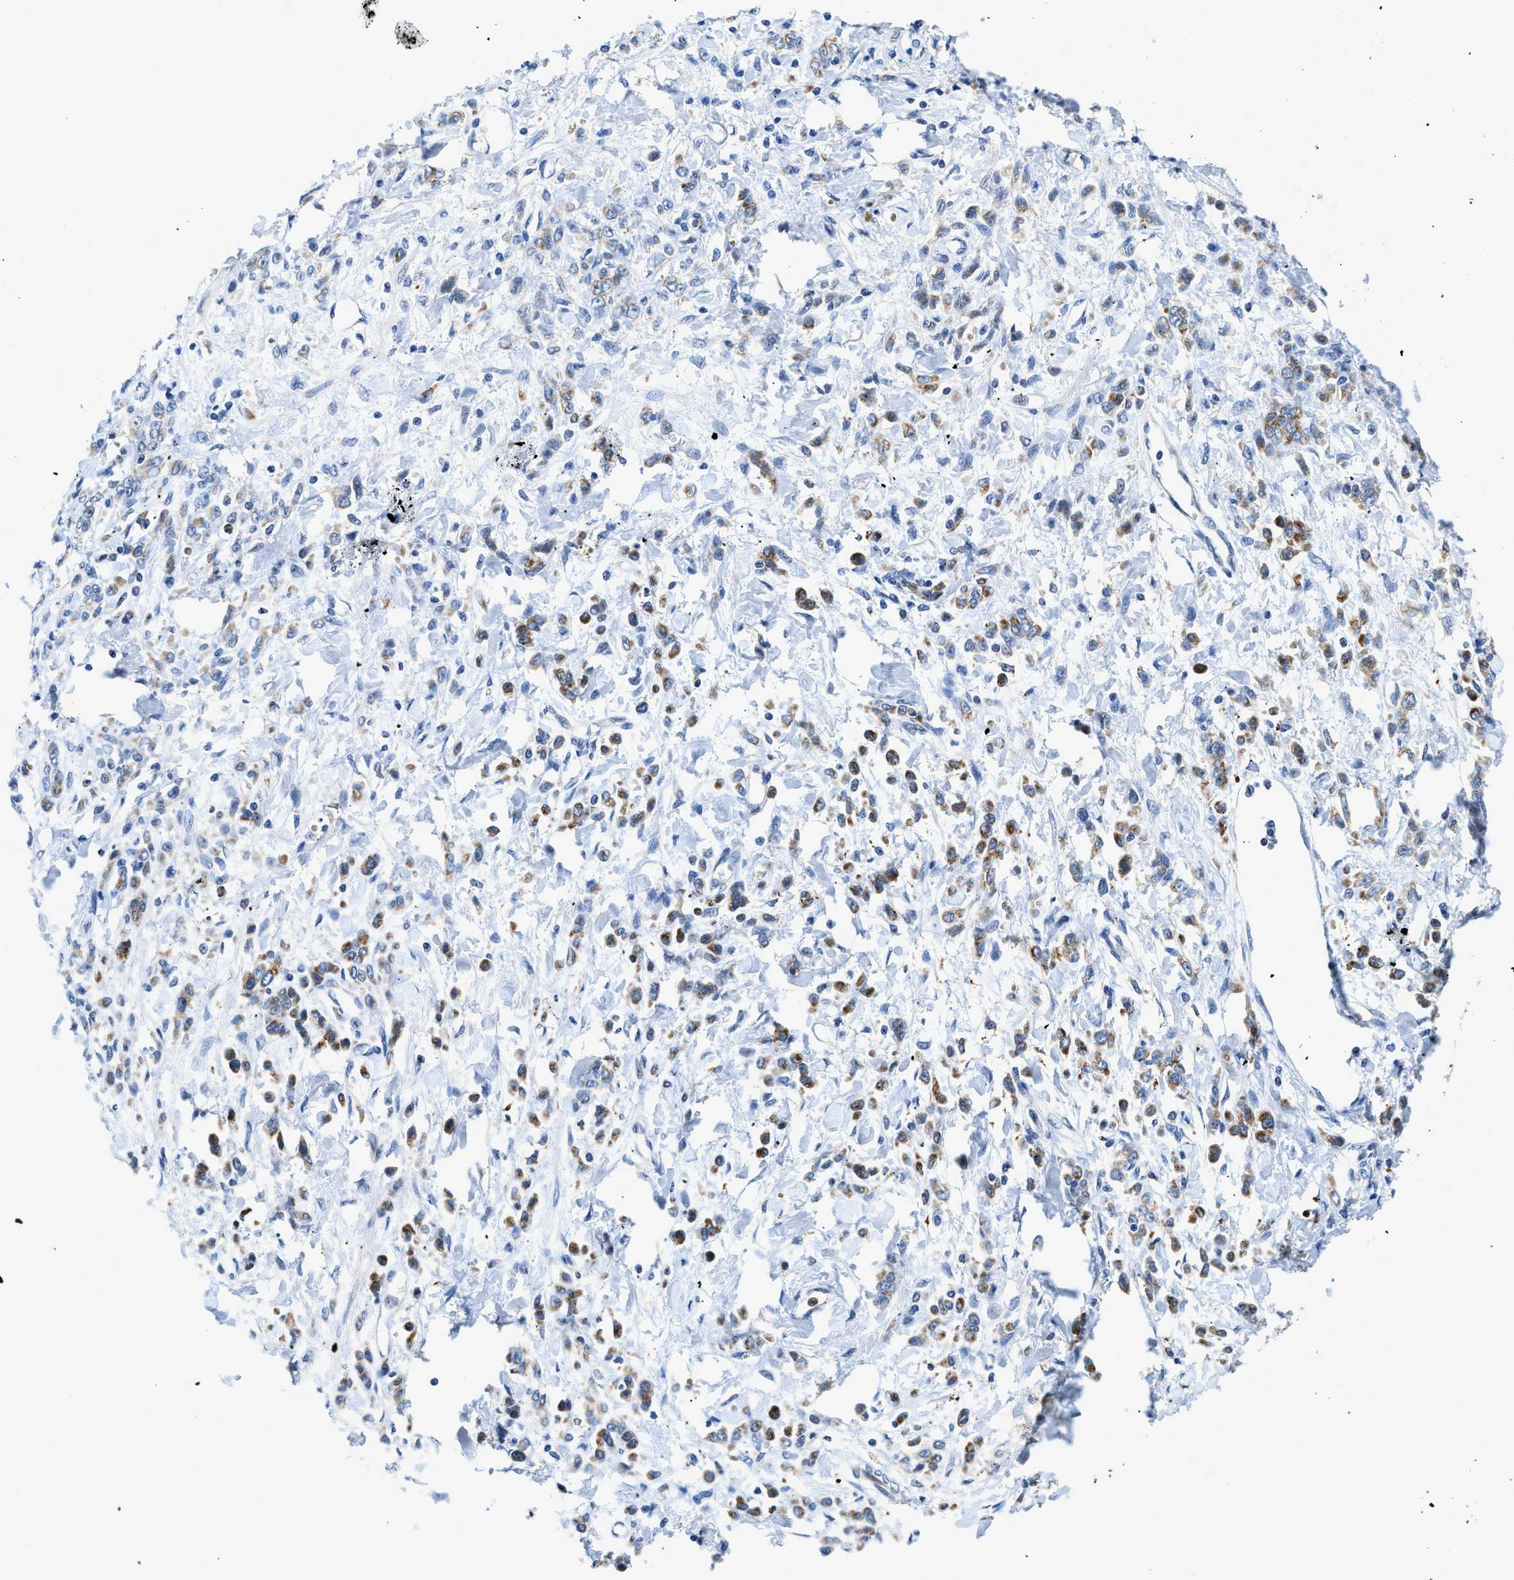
{"staining": {"intensity": "weak", "quantity": "<25%", "location": "cytoplasmic/membranous"}, "tissue": "stomach cancer", "cell_type": "Tumor cells", "image_type": "cancer", "snomed": [{"axis": "morphology", "description": "Normal tissue, NOS"}, {"axis": "morphology", "description": "Adenocarcinoma, NOS"}, {"axis": "topography", "description": "Stomach"}], "caption": "Tumor cells show no significant protein staining in stomach cancer.", "gene": "ADGRE3", "patient": {"sex": "male", "age": 82}}